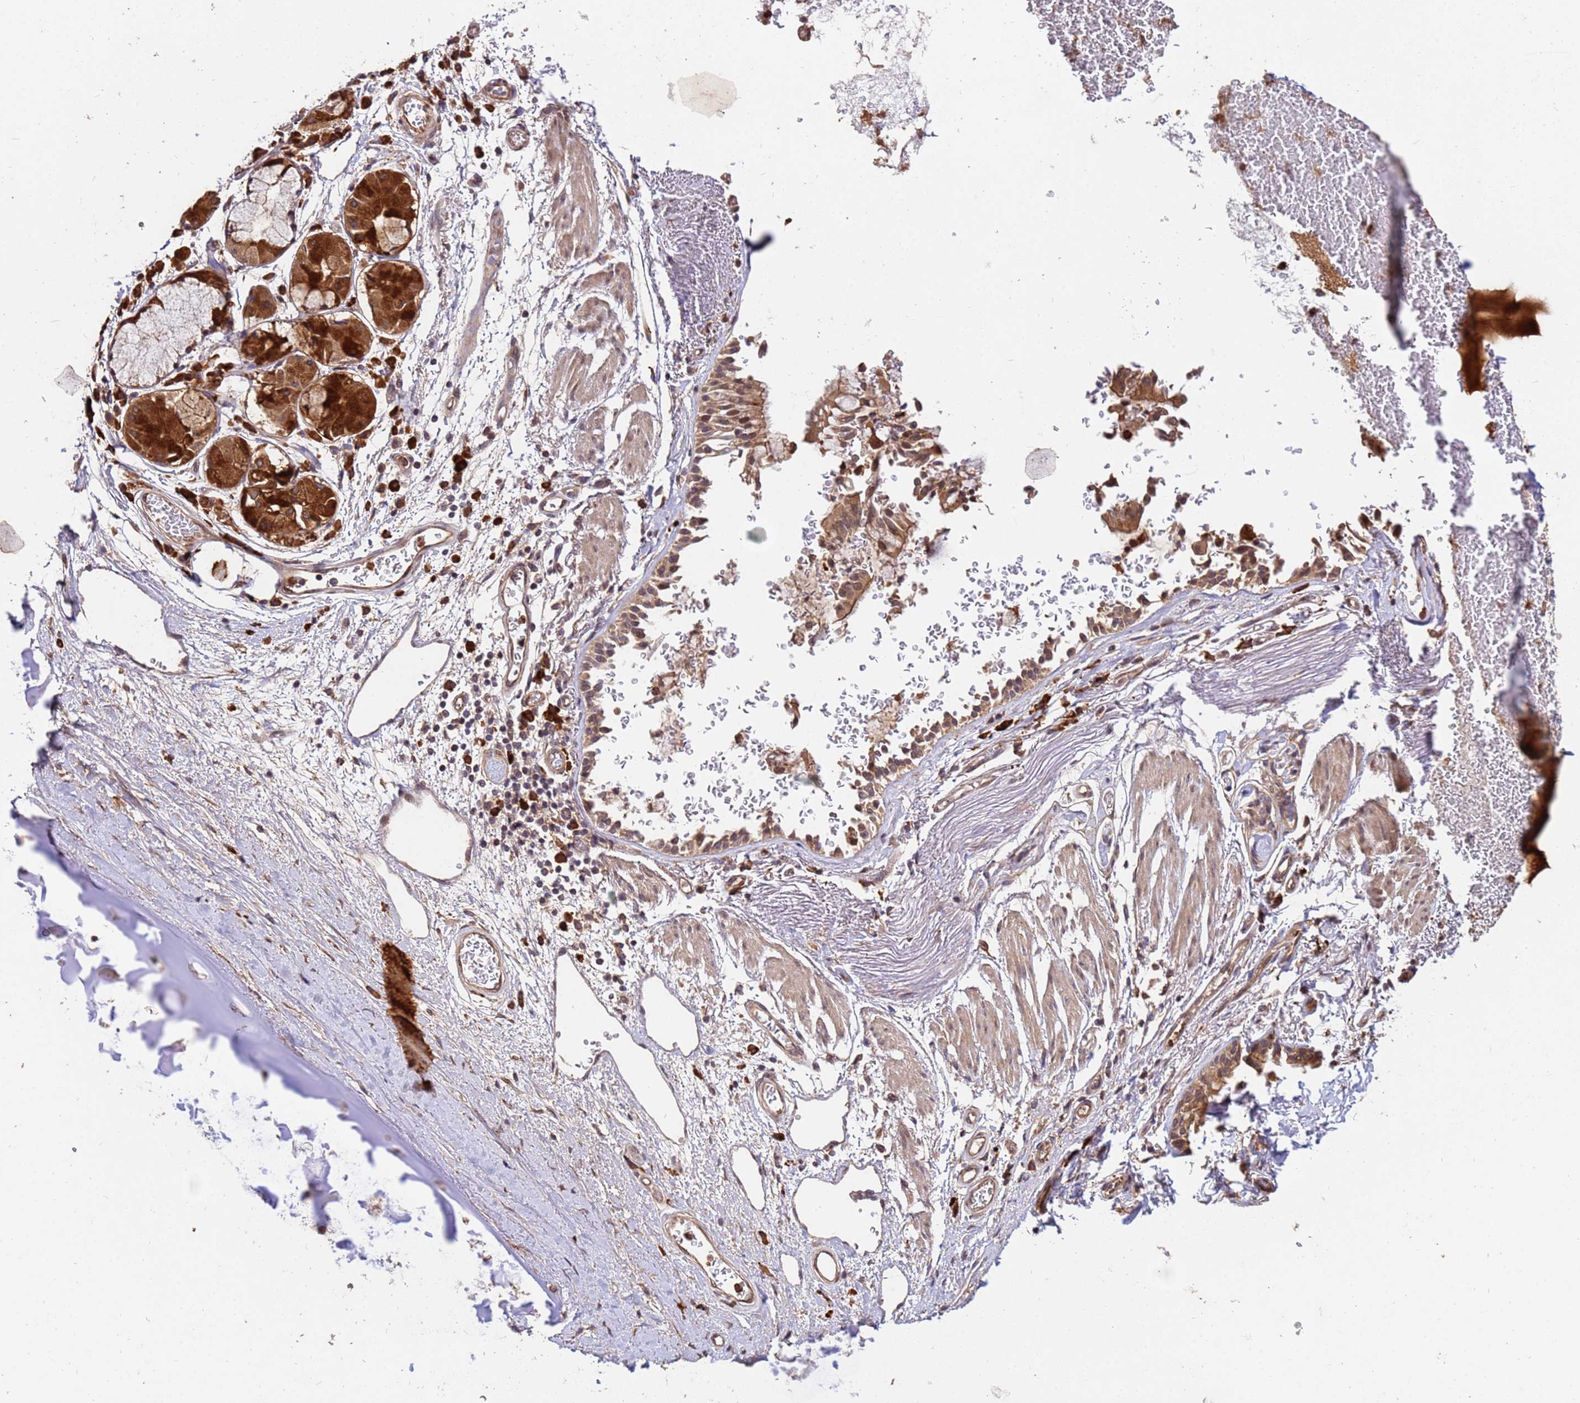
{"staining": {"intensity": "moderate", "quantity": "<25%", "location": "cytoplasmic/membranous"}, "tissue": "adipose tissue", "cell_type": "Adipocytes", "image_type": "normal", "snomed": [{"axis": "morphology", "description": "Normal tissue, NOS"}, {"axis": "topography", "description": "Cartilage tissue"}], "caption": "Immunohistochemical staining of normal human adipose tissue shows <25% levels of moderate cytoplasmic/membranous protein positivity in approximately <25% of adipocytes.", "gene": "ZNF619", "patient": {"sex": "male", "age": 73}}